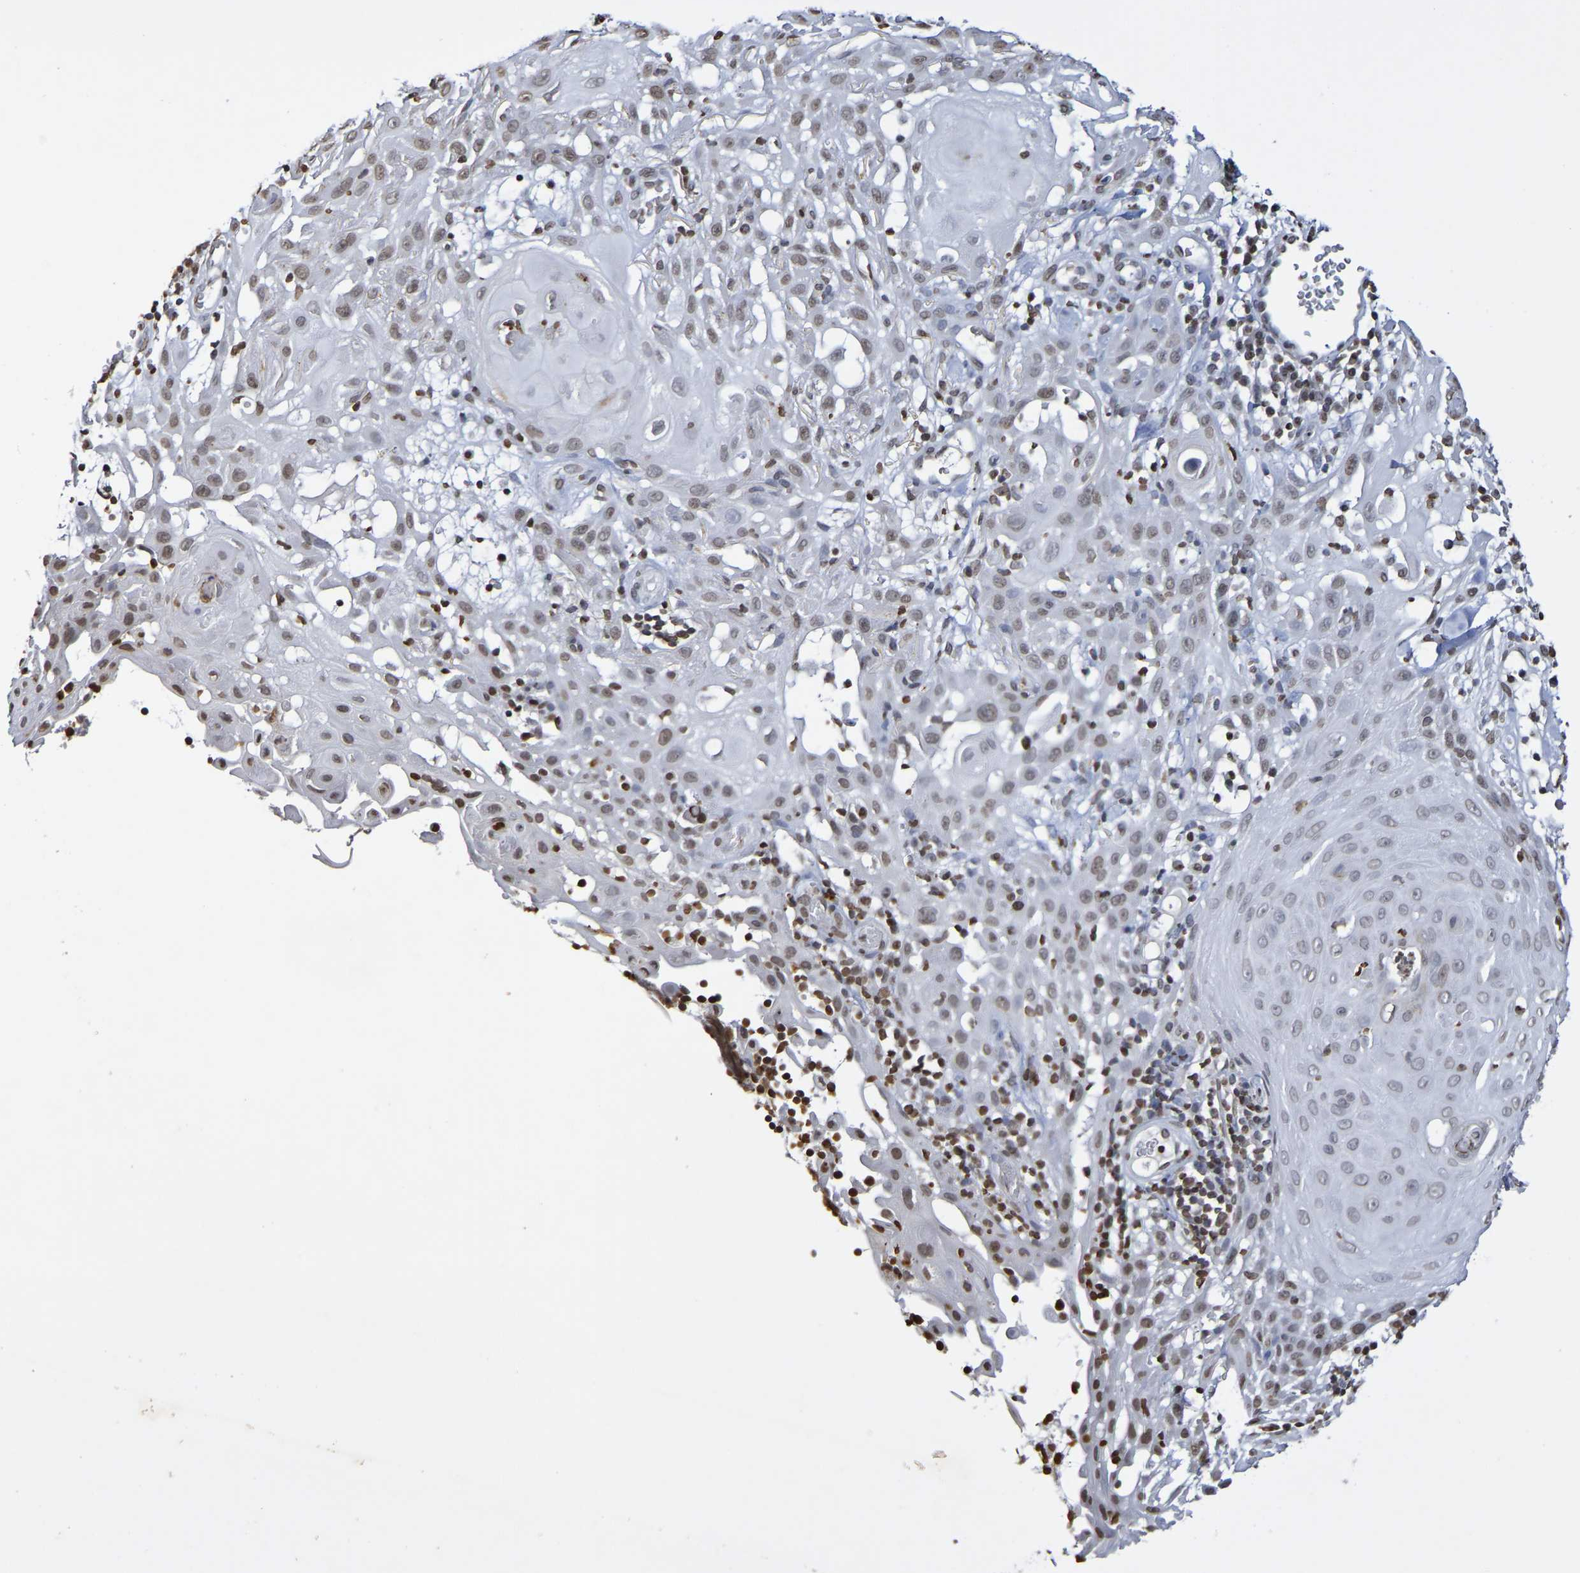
{"staining": {"intensity": "weak", "quantity": ">75%", "location": "nuclear"}, "tissue": "skin cancer", "cell_type": "Tumor cells", "image_type": "cancer", "snomed": [{"axis": "morphology", "description": "Squamous cell carcinoma, NOS"}, {"axis": "topography", "description": "Skin"}], "caption": "High-power microscopy captured an IHC image of skin cancer, revealing weak nuclear expression in about >75% of tumor cells. (IHC, brightfield microscopy, high magnification).", "gene": "ATF4", "patient": {"sex": "male", "age": 24}}